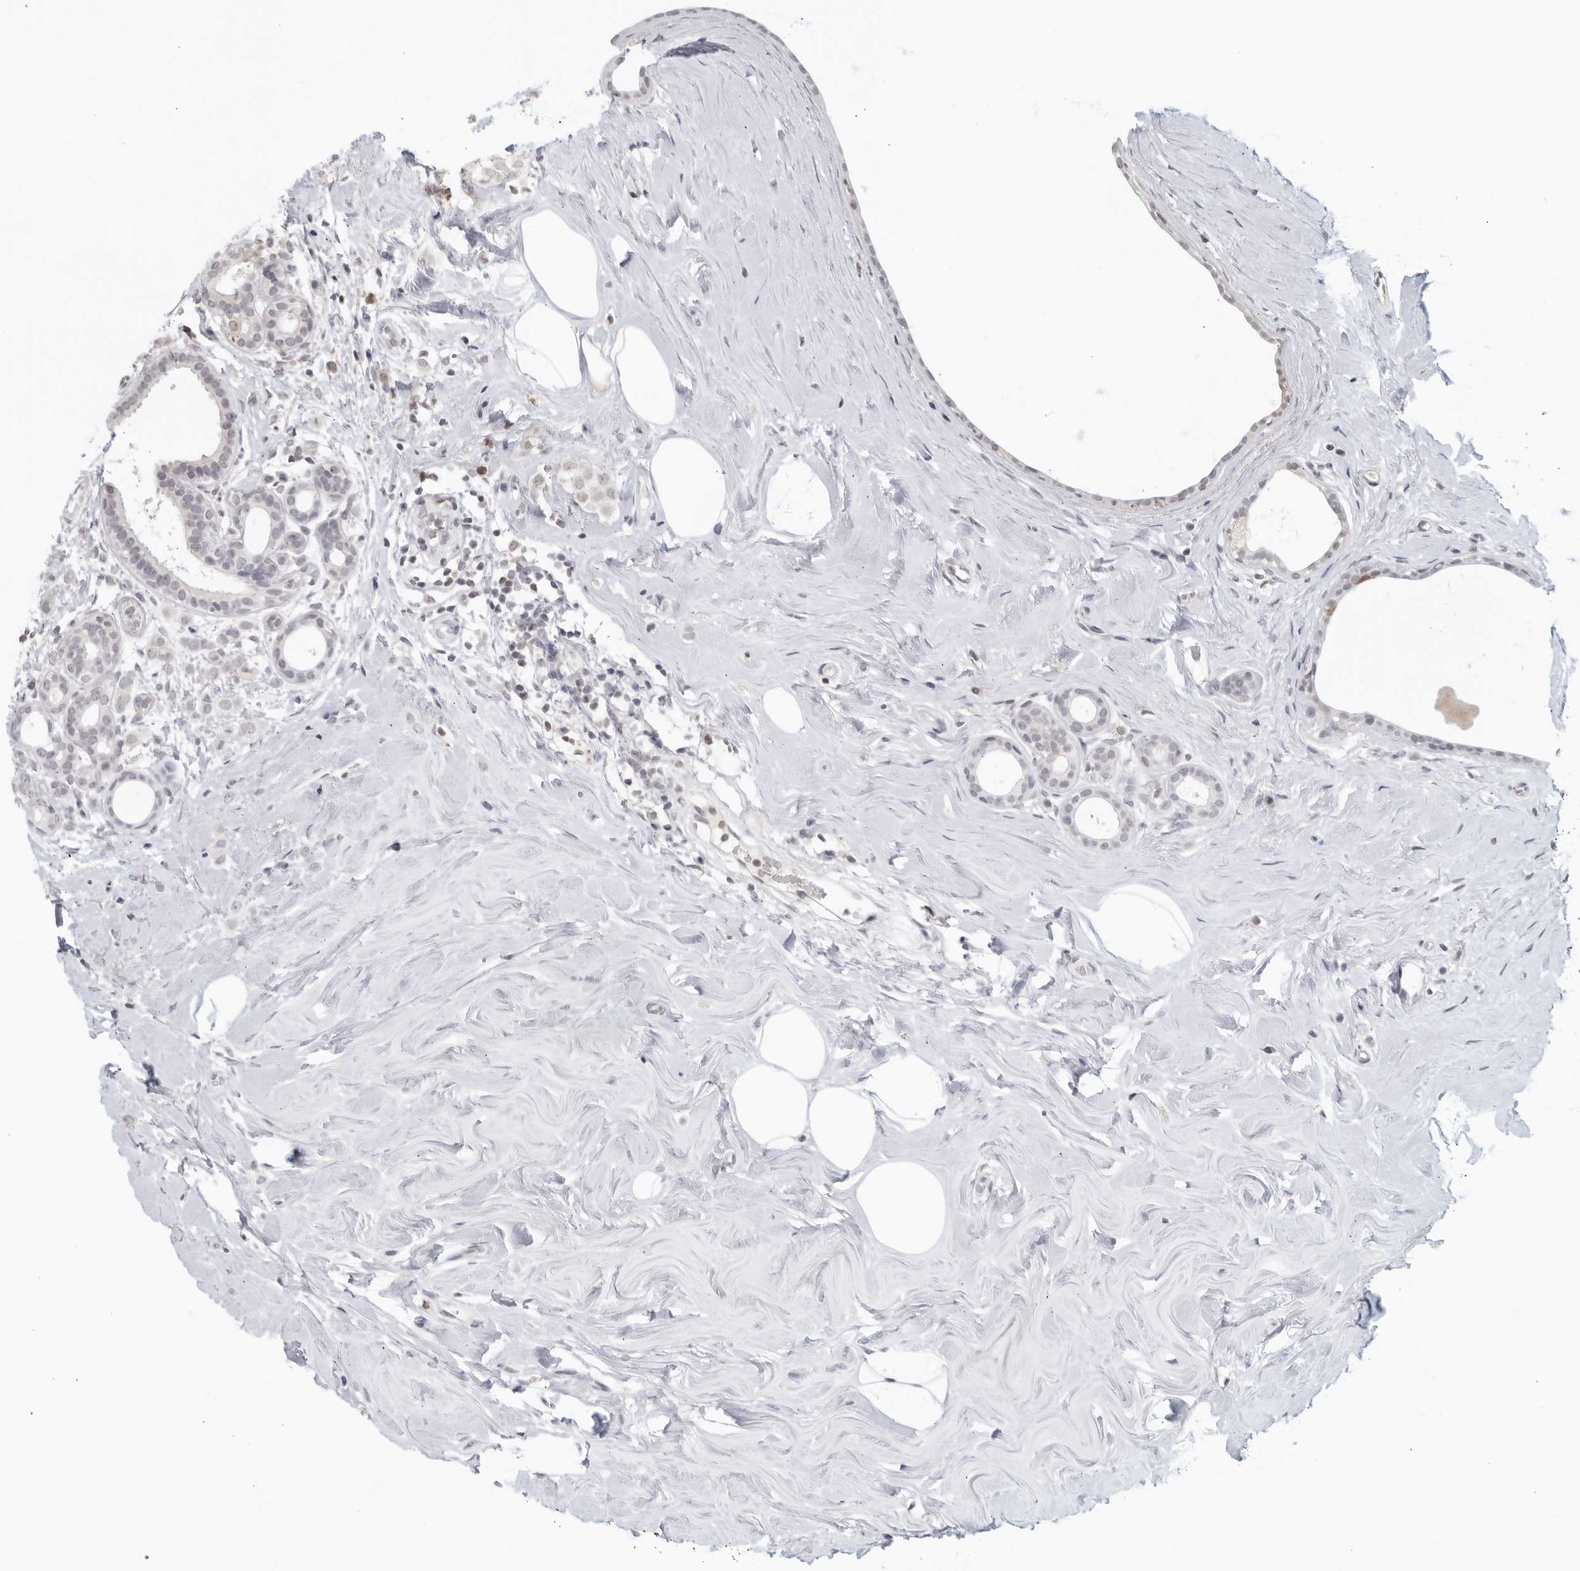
{"staining": {"intensity": "negative", "quantity": "none", "location": "none"}, "tissue": "breast cancer", "cell_type": "Tumor cells", "image_type": "cancer", "snomed": [{"axis": "morphology", "description": "Lobular carcinoma"}, {"axis": "topography", "description": "Breast"}], "caption": "An image of breast cancer stained for a protein shows no brown staining in tumor cells. (DAB immunohistochemistry (IHC) visualized using brightfield microscopy, high magnification).", "gene": "RAB11FIP3", "patient": {"sex": "female", "age": 47}}